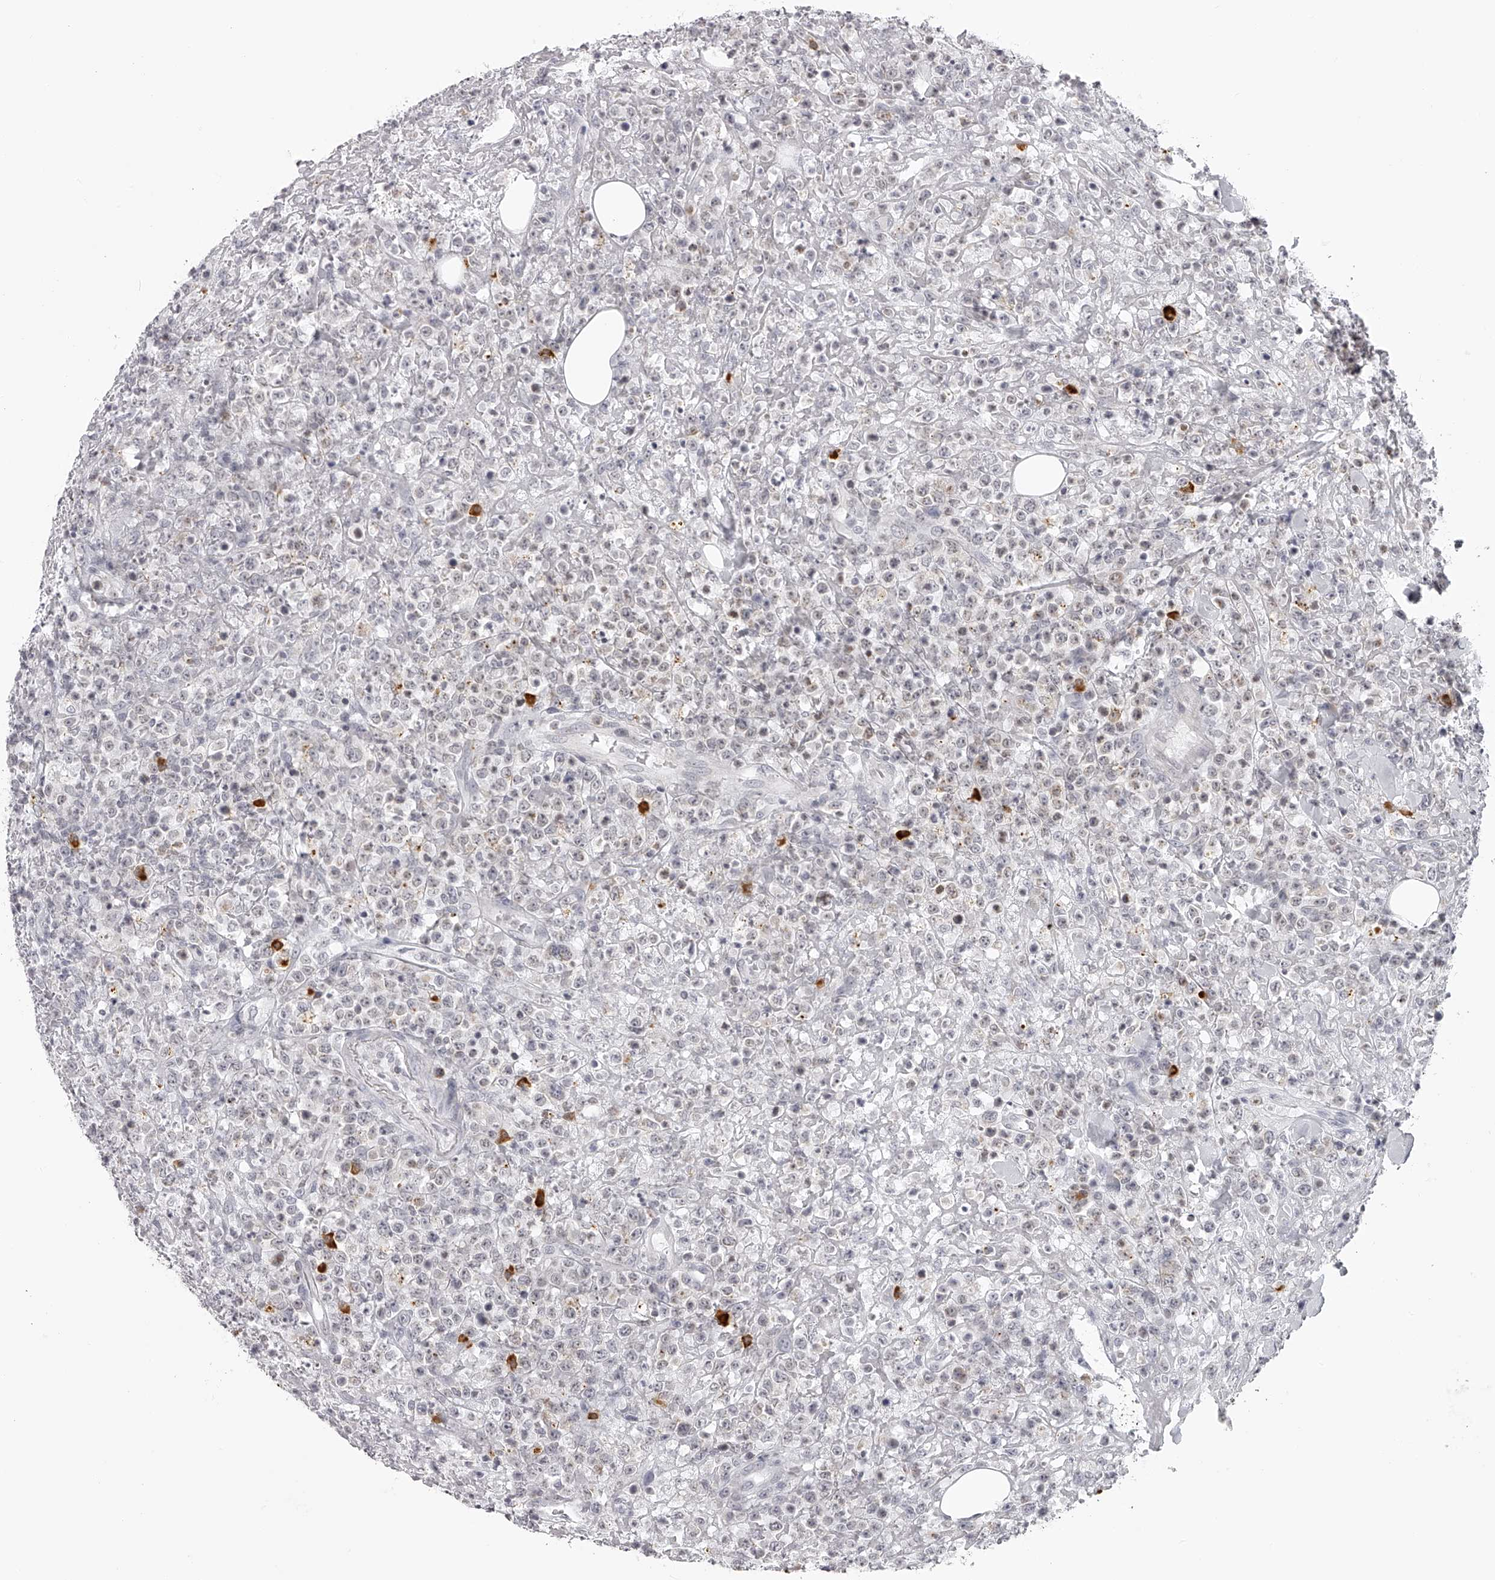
{"staining": {"intensity": "weak", "quantity": "25%-75%", "location": "nuclear"}, "tissue": "lymphoma", "cell_type": "Tumor cells", "image_type": "cancer", "snomed": [{"axis": "morphology", "description": "Malignant lymphoma, non-Hodgkin's type, High grade"}, {"axis": "topography", "description": "Colon"}], "caption": "Tumor cells reveal low levels of weak nuclear staining in about 25%-75% of cells in high-grade malignant lymphoma, non-Hodgkin's type. The protein of interest is stained brown, and the nuclei are stained in blue (DAB IHC with brightfield microscopy, high magnification).", "gene": "SEC11C", "patient": {"sex": "female", "age": 53}}